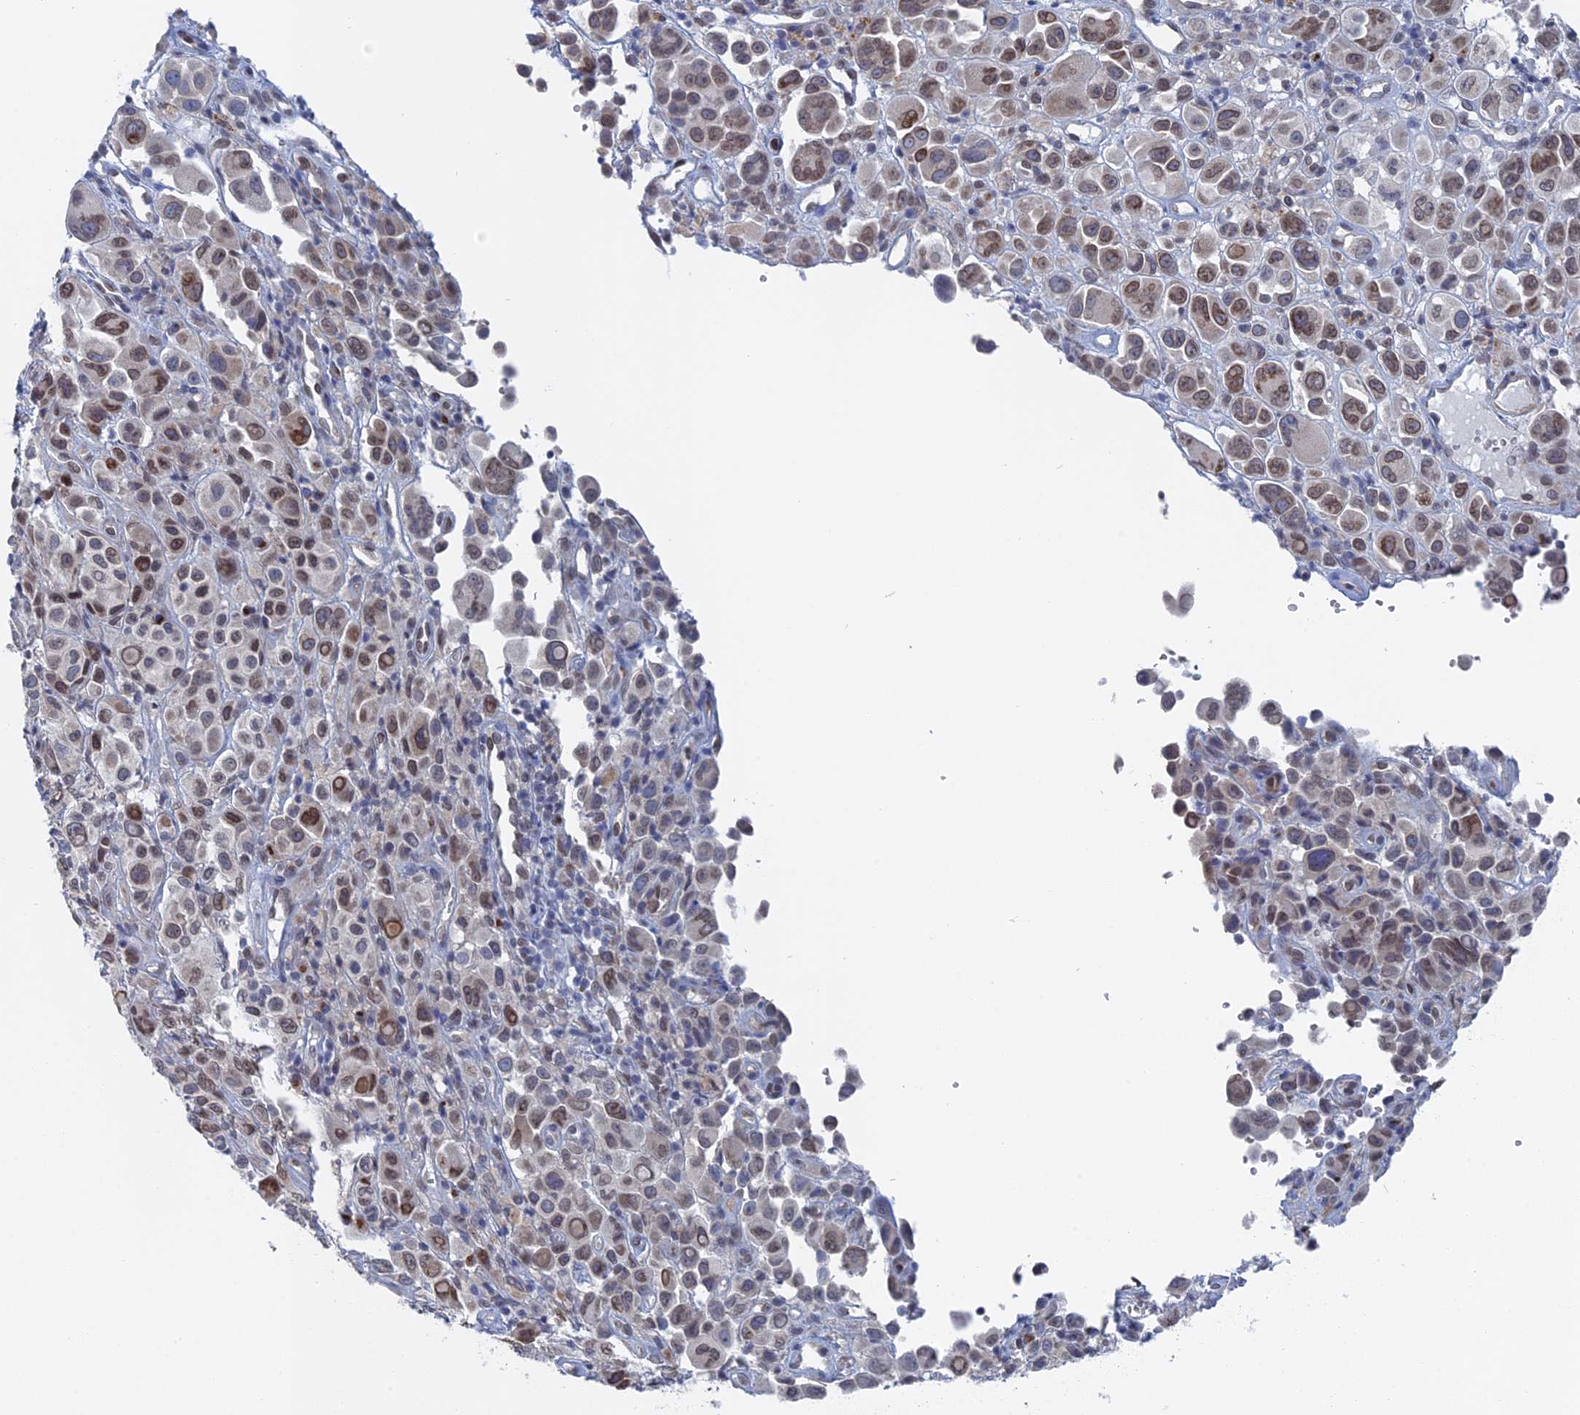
{"staining": {"intensity": "moderate", "quantity": "25%-75%", "location": "nuclear"}, "tissue": "melanoma", "cell_type": "Tumor cells", "image_type": "cancer", "snomed": [{"axis": "morphology", "description": "Malignant melanoma, NOS"}, {"axis": "topography", "description": "Skin of trunk"}], "caption": "Immunohistochemistry histopathology image of human malignant melanoma stained for a protein (brown), which reveals medium levels of moderate nuclear positivity in about 25%-75% of tumor cells.", "gene": "MTRF1", "patient": {"sex": "male", "age": 71}}